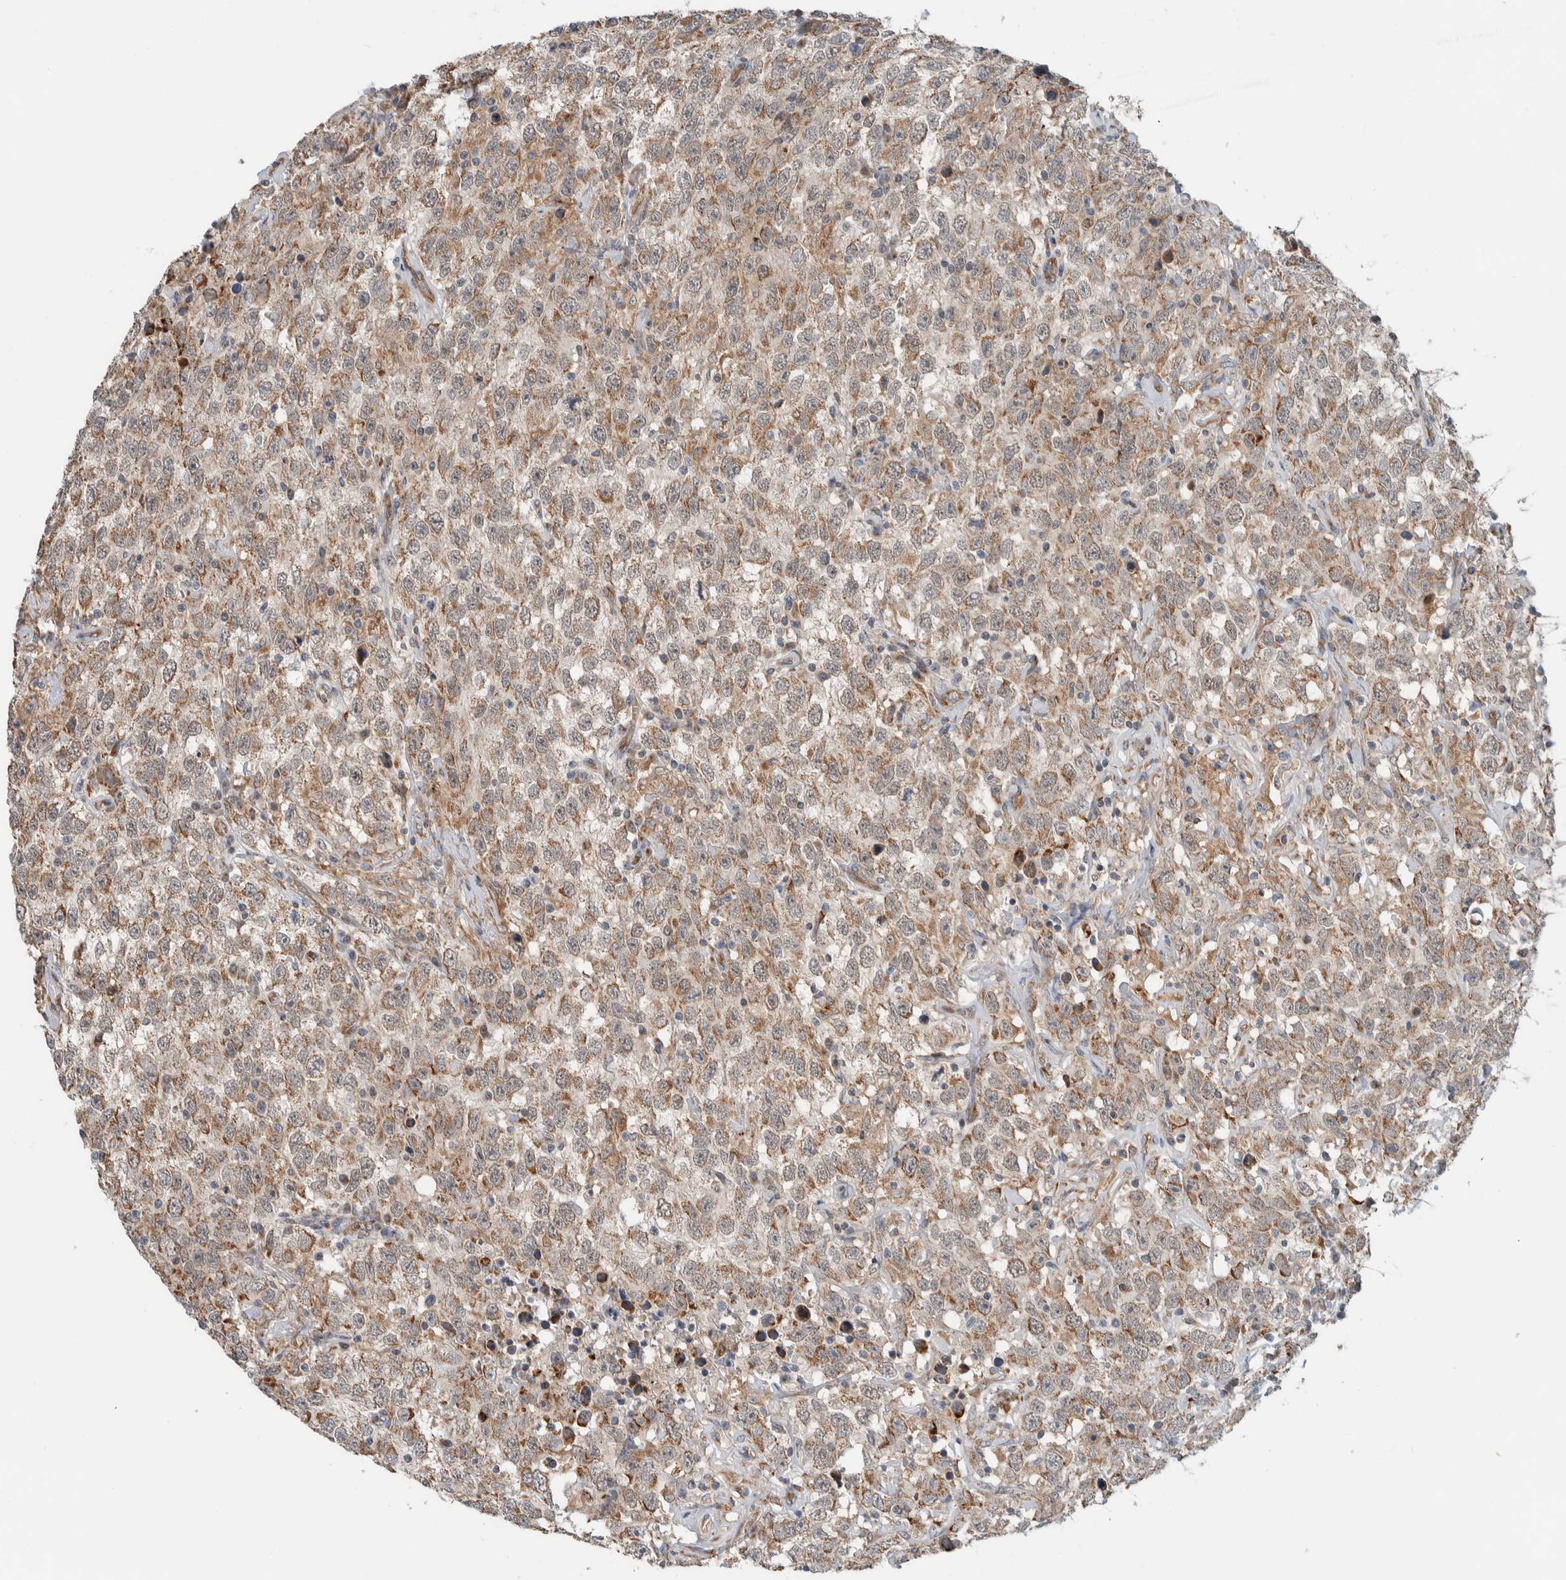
{"staining": {"intensity": "moderate", "quantity": ">75%", "location": "cytoplasmic/membranous"}, "tissue": "testis cancer", "cell_type": "Tumor cells", "image_type": "cancer", "snomed": [{"axis": "morphology", "description": "Seminoma, NOS"}, {"axis": "topography", "description": "Testis"}], "caption": "Human testis seminoma stained with a protein marker demonstrates moderate staining in tumor cells.", "gene": "RERE", "patient": {"sex": "male", "age": 41}}